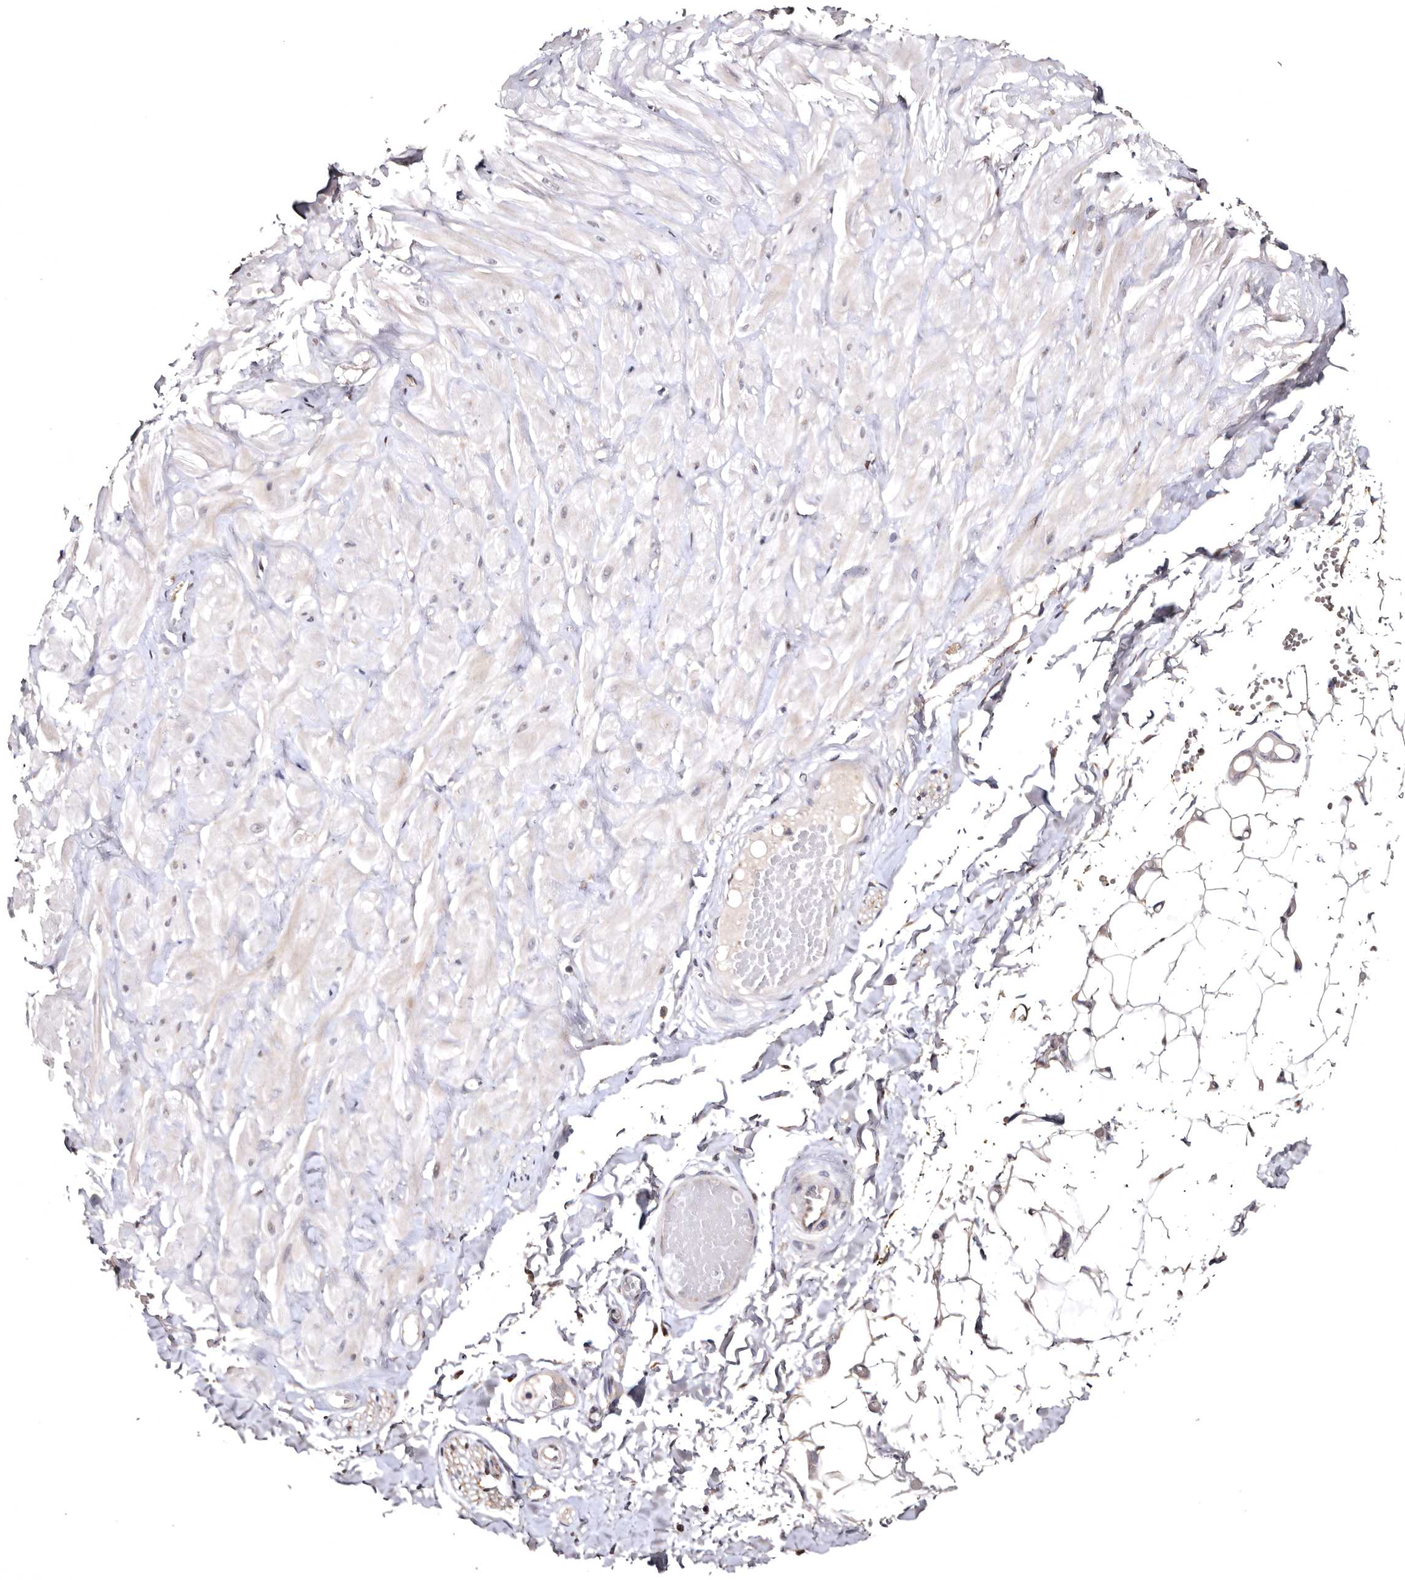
{"staining": {"intensity": "weak", "quantity": ">75%", "location": "cytoplasmic/membranous"}, "tissue": "adipose tissue", "cell_type": "Adipocytes", "image_type": "normal", "snomed": [{"axis": "morphology", "description": "Normal tissue, NOS"}, {"axis": "topography", "description": "Adipose tissue"}, {"axis": "topography", "description": "Vascular tissue"}, {"axis": "topography", "description": "Peripheral nerve tissue"}], "caption": "Immunohistochemical staining of normal adipose tissue exhibits weak cytoplasmic/membranous protein staining in about >75% of adipocytes. (DAB IHC with brightfield microscopy, high magnification).", "gene": "FAM91A1", "patient": {"sex": "male", "age": 25}}